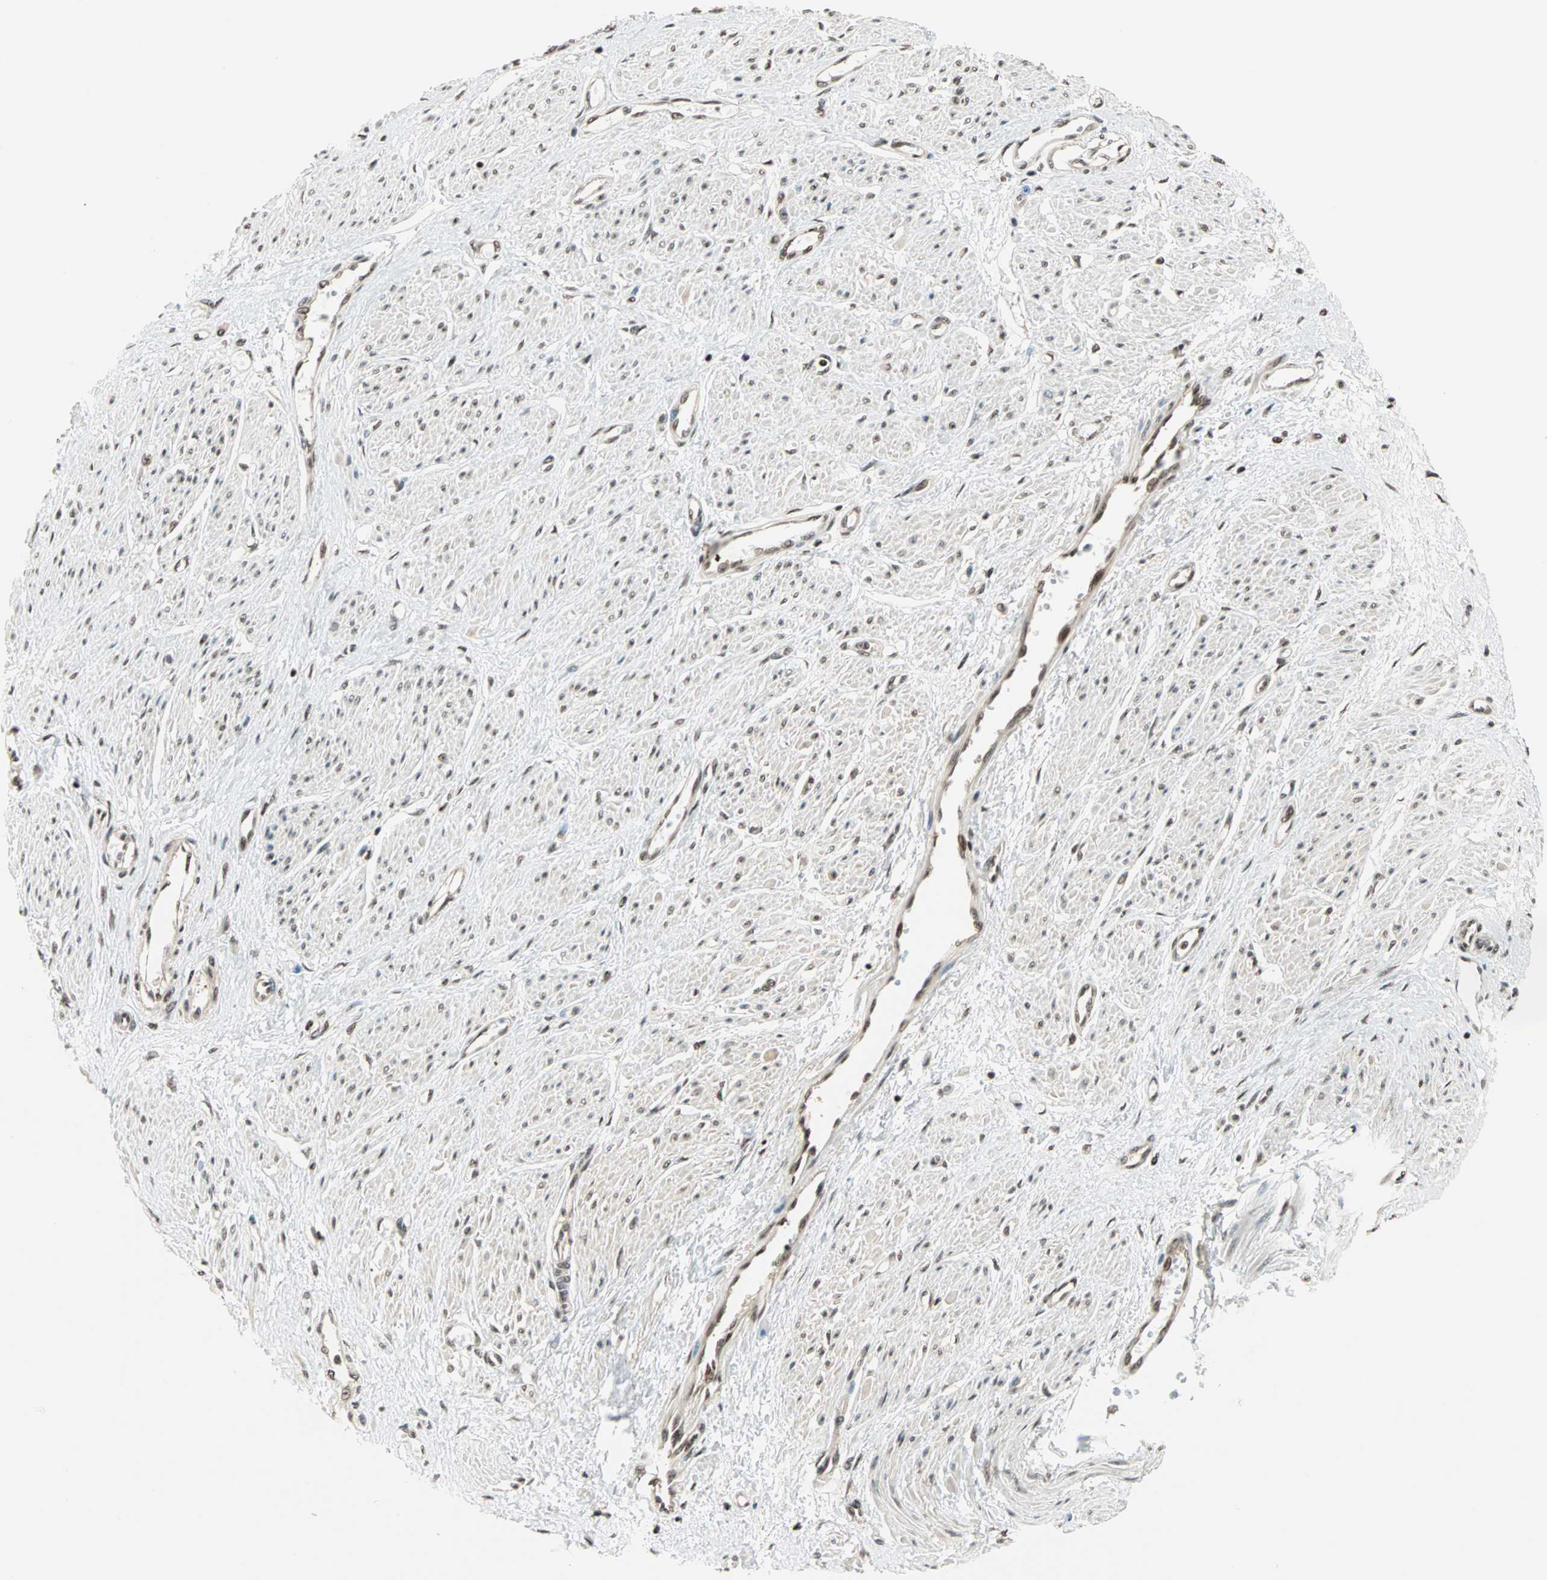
{"staining": {"intensity": "strong", "quantity": ">75%", "location": "nuclear"}, "tissue": "smooth muscle", "cell_type": "Smooth muscle cells", "image_type": "normal", "snomed": [{"axis": "morphology", "description": "Normal tissue, NOS"}, {"axis": "topography", "description": "Smooth muscle"}, {"axis": "topography", "description": "Uterus"}], "caption": "Smooth muscle was stained to show a protein in brown. There is high levels of strong nuclear expression in approximately >75% of smooth muscle cells. (Brightfield microscopy of DAB IHC at high magnification).", "gene": "ZNF44", "patient": {"sex": "female", "age": 39}}